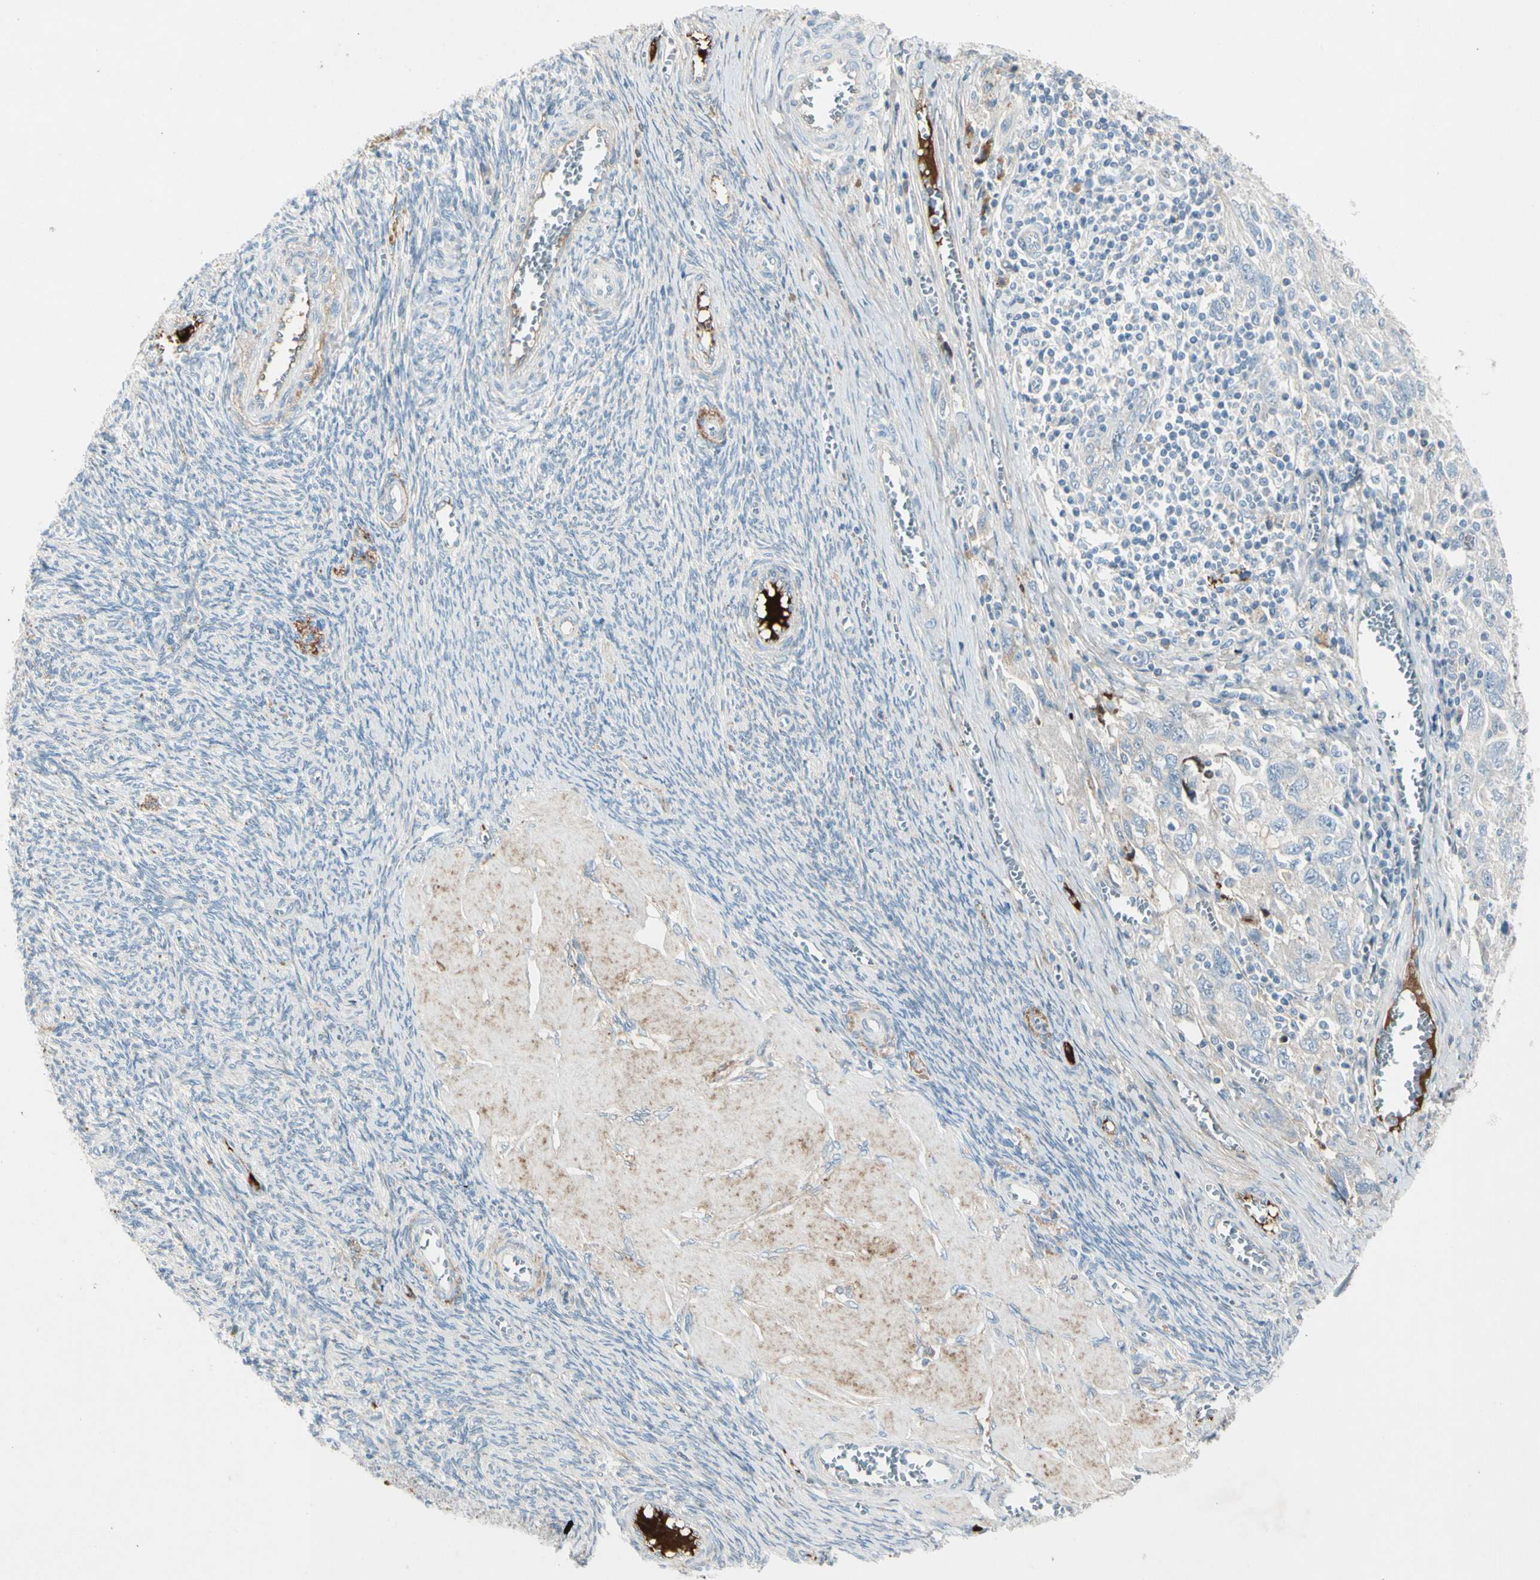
{"staining": {"intensity": "negative", "quantity": "none", "location": "none"}, "tissue": "ovarian cancer", "cell_type": "Tumor cells", "image_type": "cancer", "snomed": [{"axis": "morphology", "description": "Carcinoma, NOS"}, {"axis": "morphology", "description": "Cystadenocarcinoma, serous, NOS"}, {"axis": "topography", "description": "Ovary"}], "caption": "High magnification brightfield microscopy of ovarian cancer stained with DAB (3,3'-diaminobenzidine) (brown) and counterstained with hematoxylin (blue): tumor cells show no significant positivity.", "gene": "SERPIND1", "patient": {"sex": "female", "age": 69}}